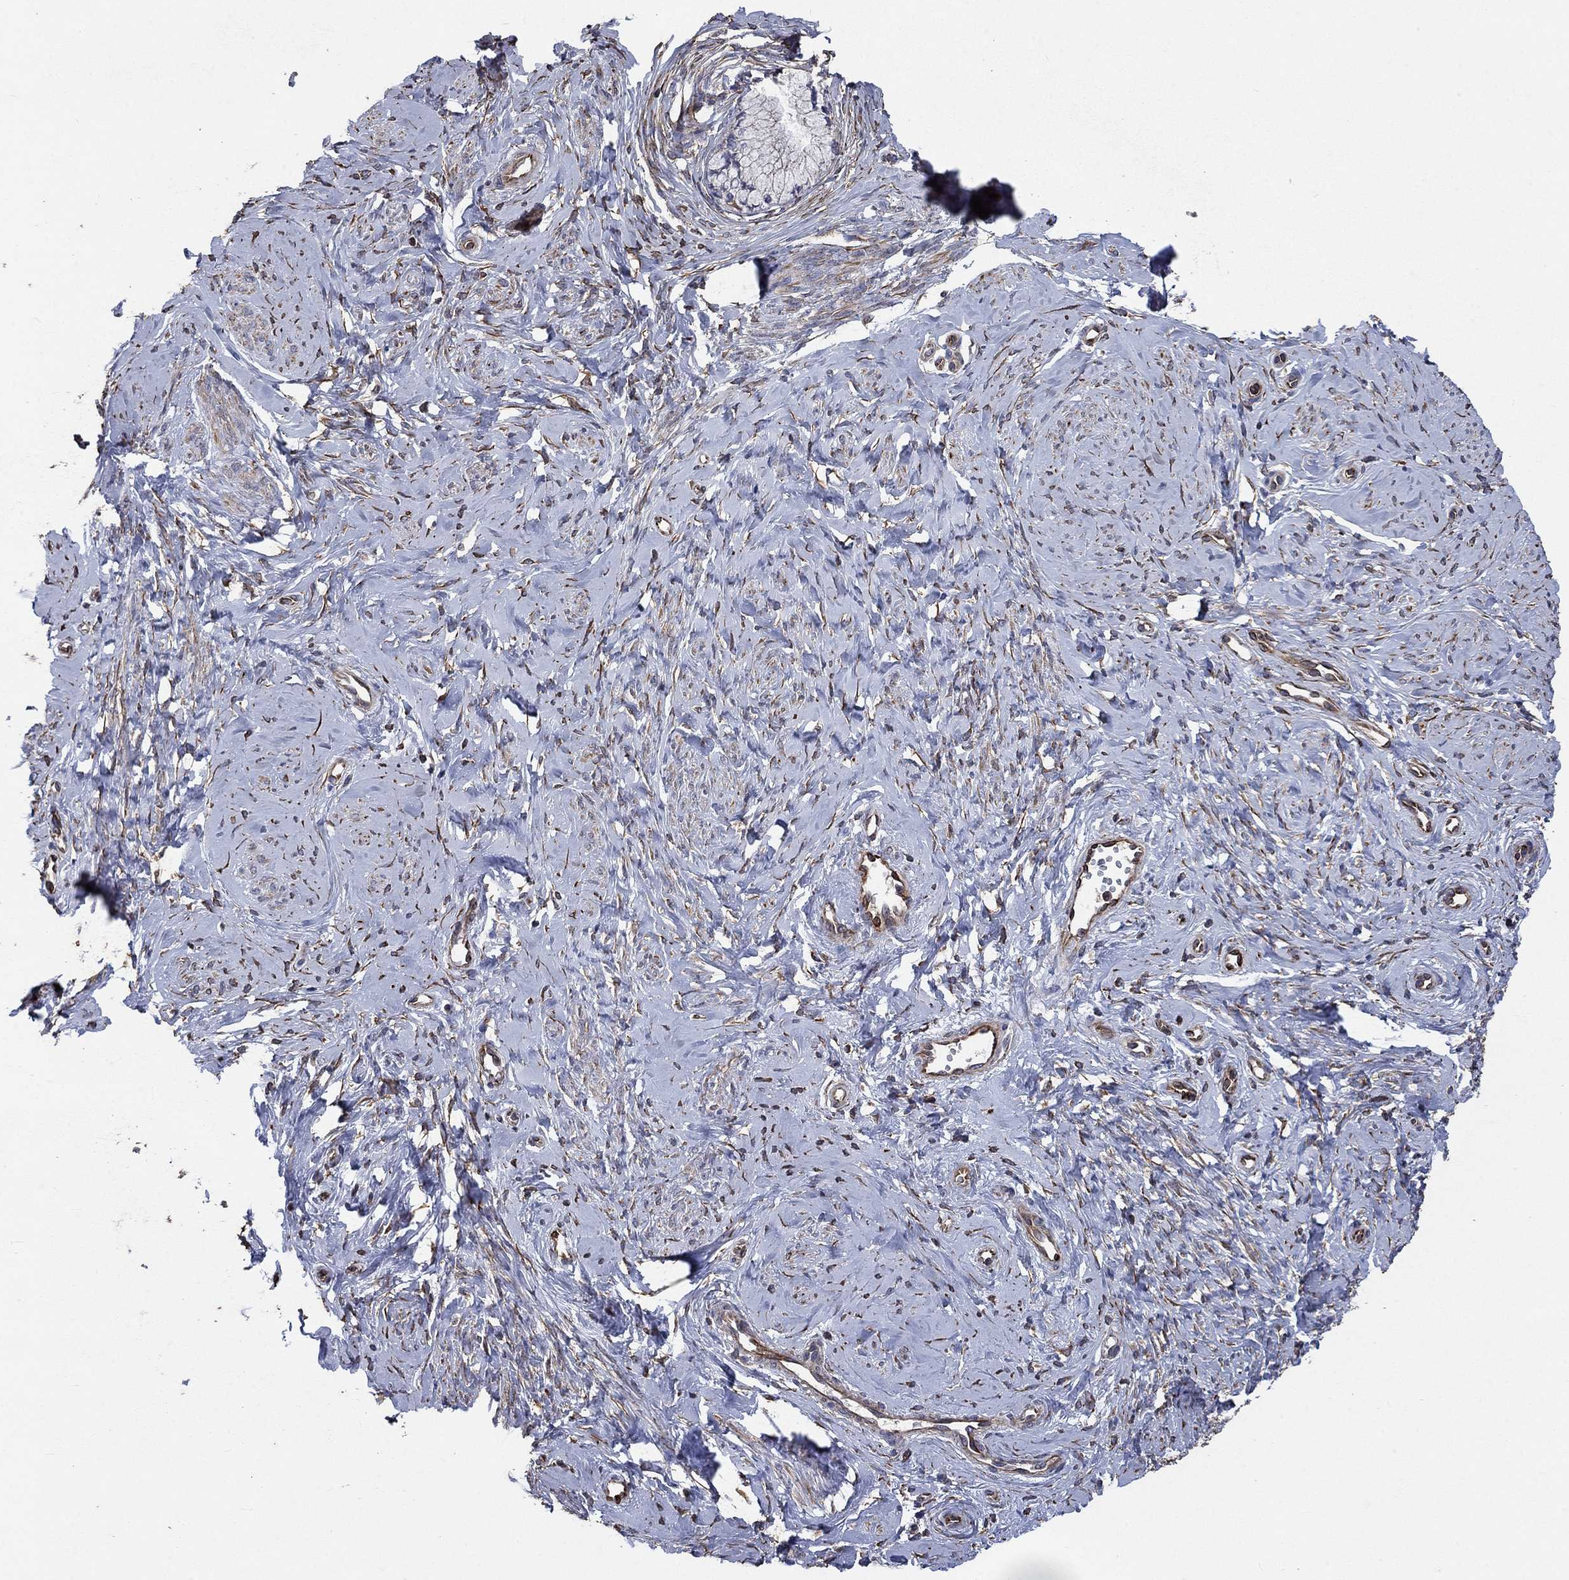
{"staining": {"intensity": "negative", "quantity": "none", "location": "none"}, "tissue": "cervix", "cell_type": "Glandular cells", "image_type": "normal", "snomed": [{"axis": "morphology", "description": "Normal tissue, NOS"}, {"axis": "topography", "description": "Cervix"}], "caption": "Immunohistochemical staining of benign cervix shows no significant expression in glandular cells. (IHC, brightfield microscopy, high magnification).", "gene": "NDUFC1", "patient": {"sex": "female", "age": 37}}